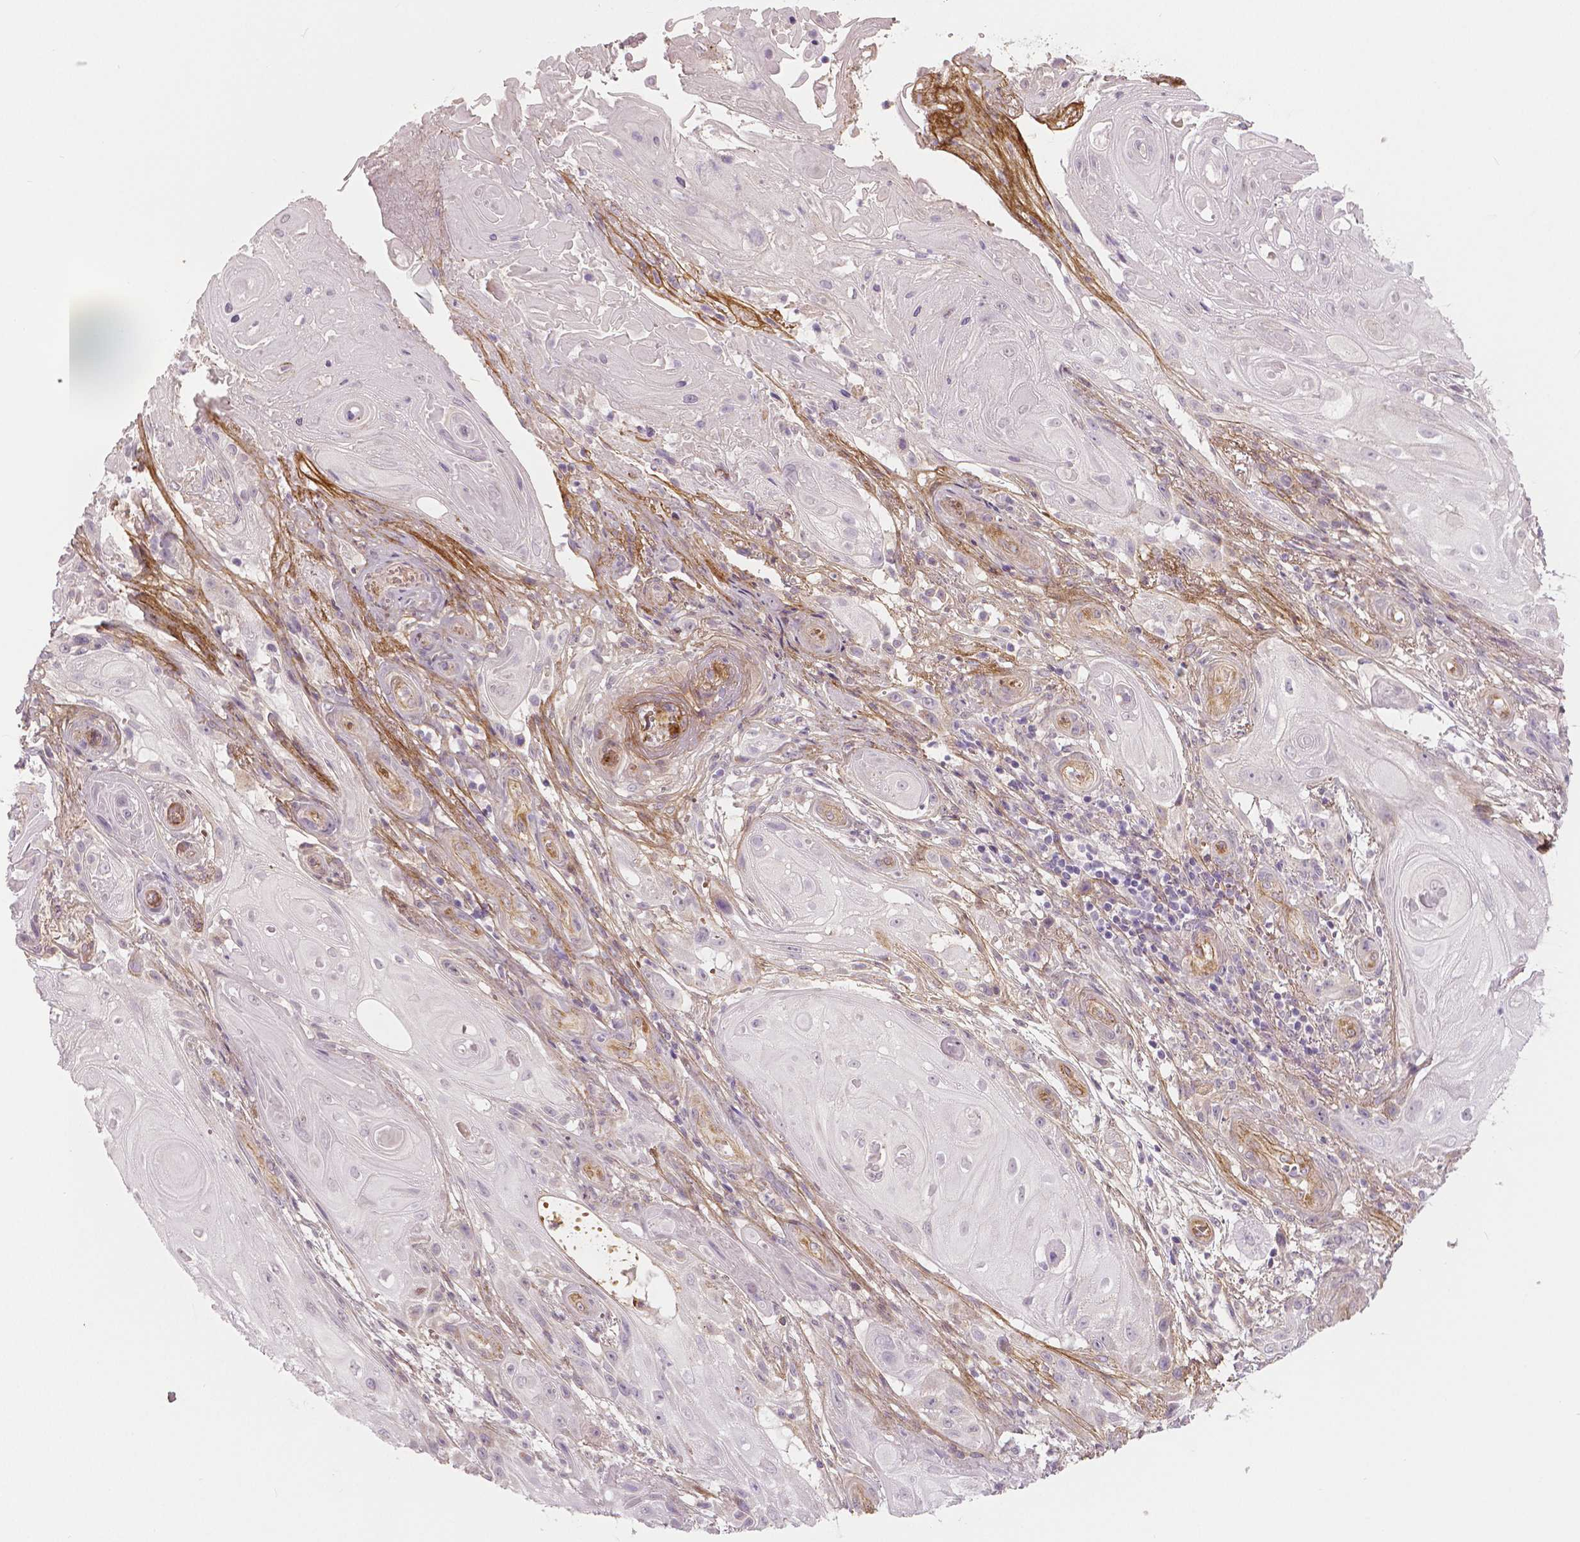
{"staining": {"intensity": "negative", "quantity": "none", "location": "none"}, "tissue": "skin cancer", "cell_type": "Tumor cells", "image_type": "cancer", "snomed": [{"axis": "morphology", "description": "Squamous cell carcinoma, NOS"}, {"axis": "topography", "description": "Skin"}], "caption": "Protein analysis of skin cancer (squamous cell carcinoma) exhibits no significant expression in tumor cells. The staining is performed using DAB brown chromogen with nuclei counter-stained in using hematoxylin.", "gene": "FLT1", "patient": {"sex": "male", "age": 62}}